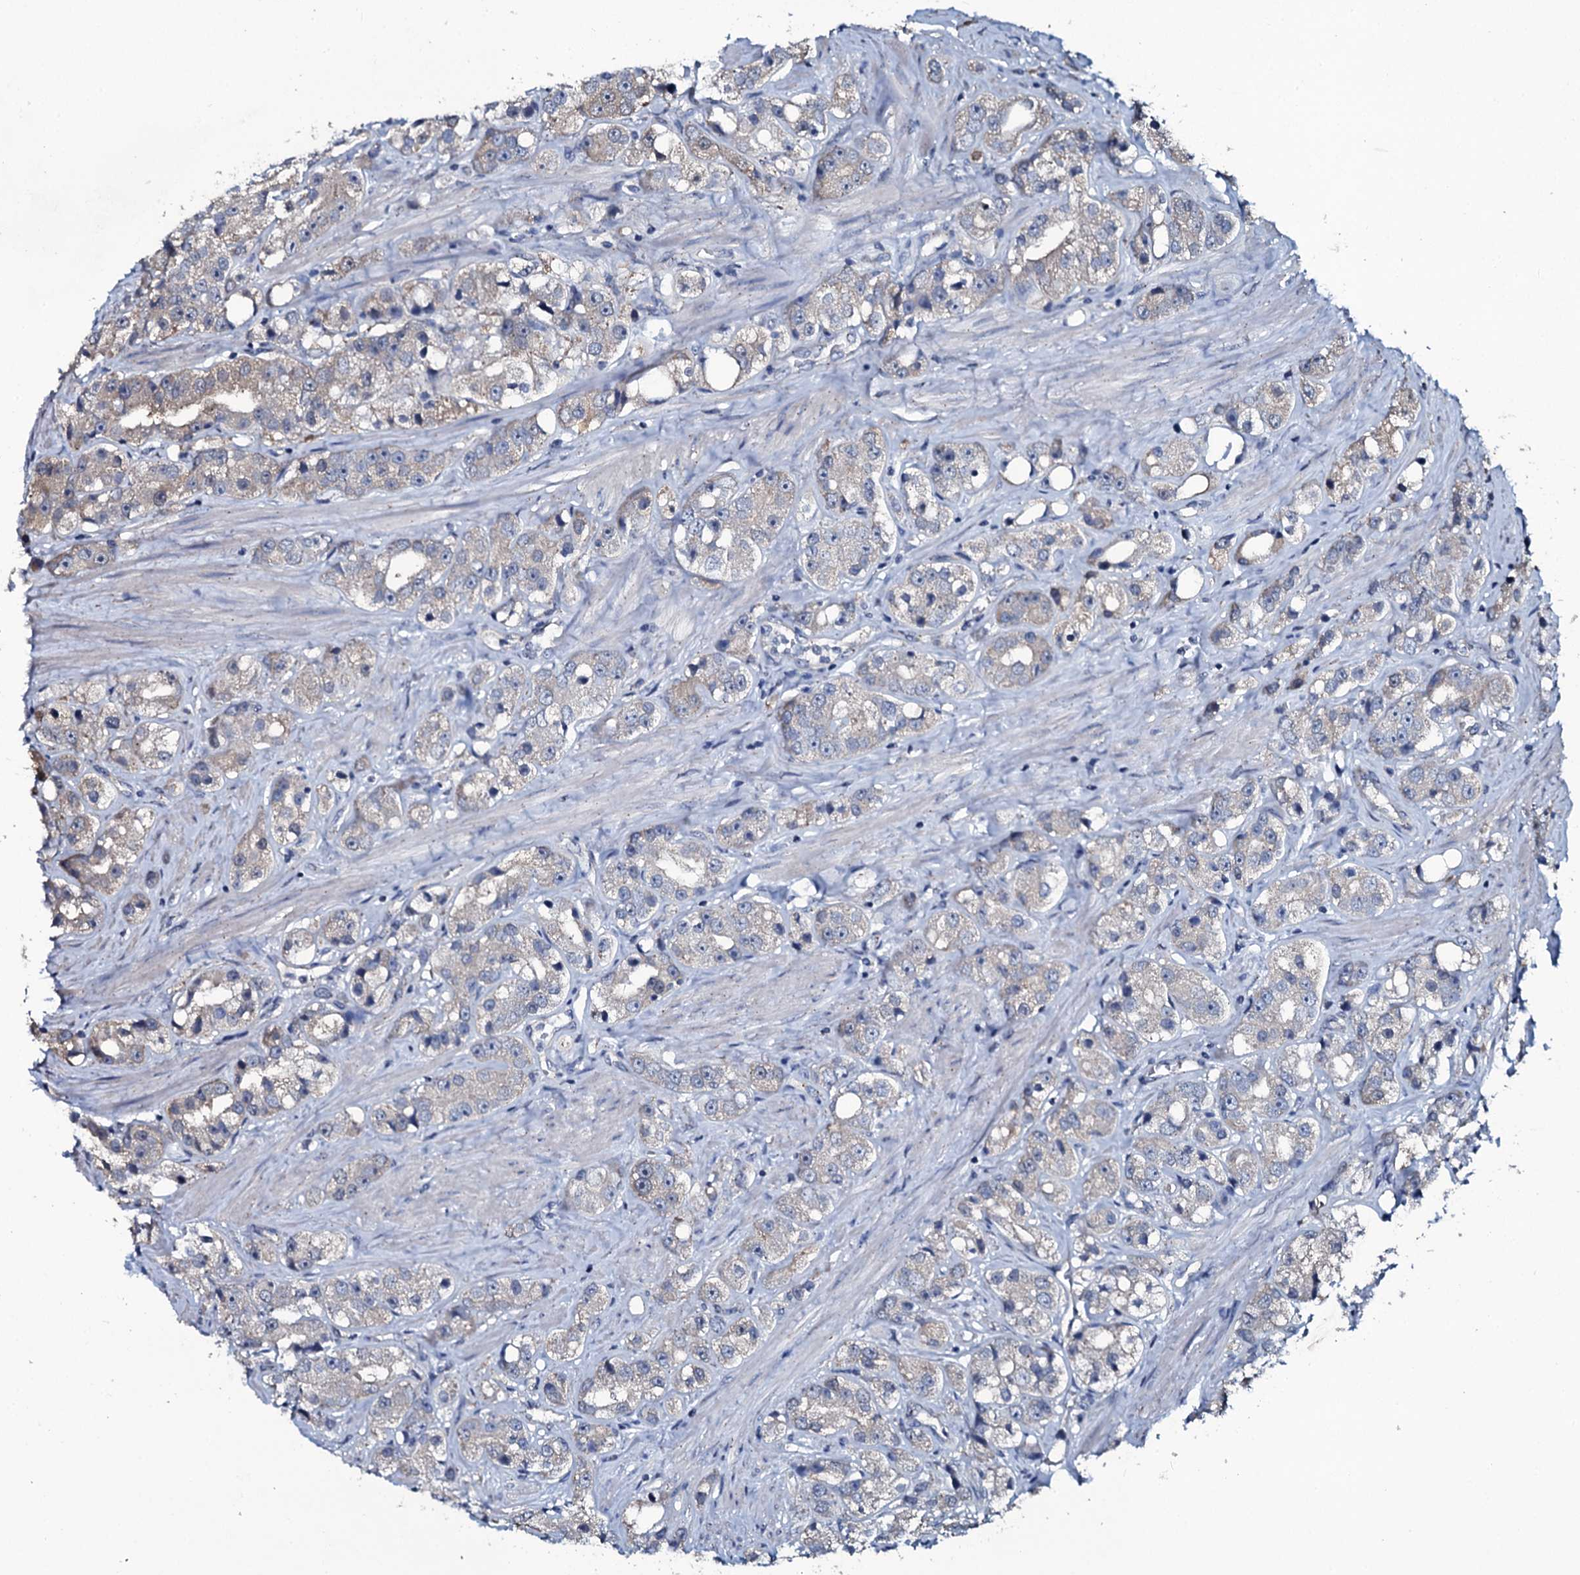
{"staining": {"intensity": "weak", "quantity": "<25%", "location": "cytoplasmic/membranous"}, "tissue": "prostate cancer", "cell_type": "Tumor cells", "image_type": "cancer", "snomed": [{"axis": "morphology", "description": "Adenocarcinoma, NOS"}, {"axis": "topography", "description": "Prostate"}], "caption": "Tumor cells are negative for protein expression in human prostate cancer (adenocarcinoma).", "gene": "USPL1", "patient": {"sex": "male", "age": 79}}